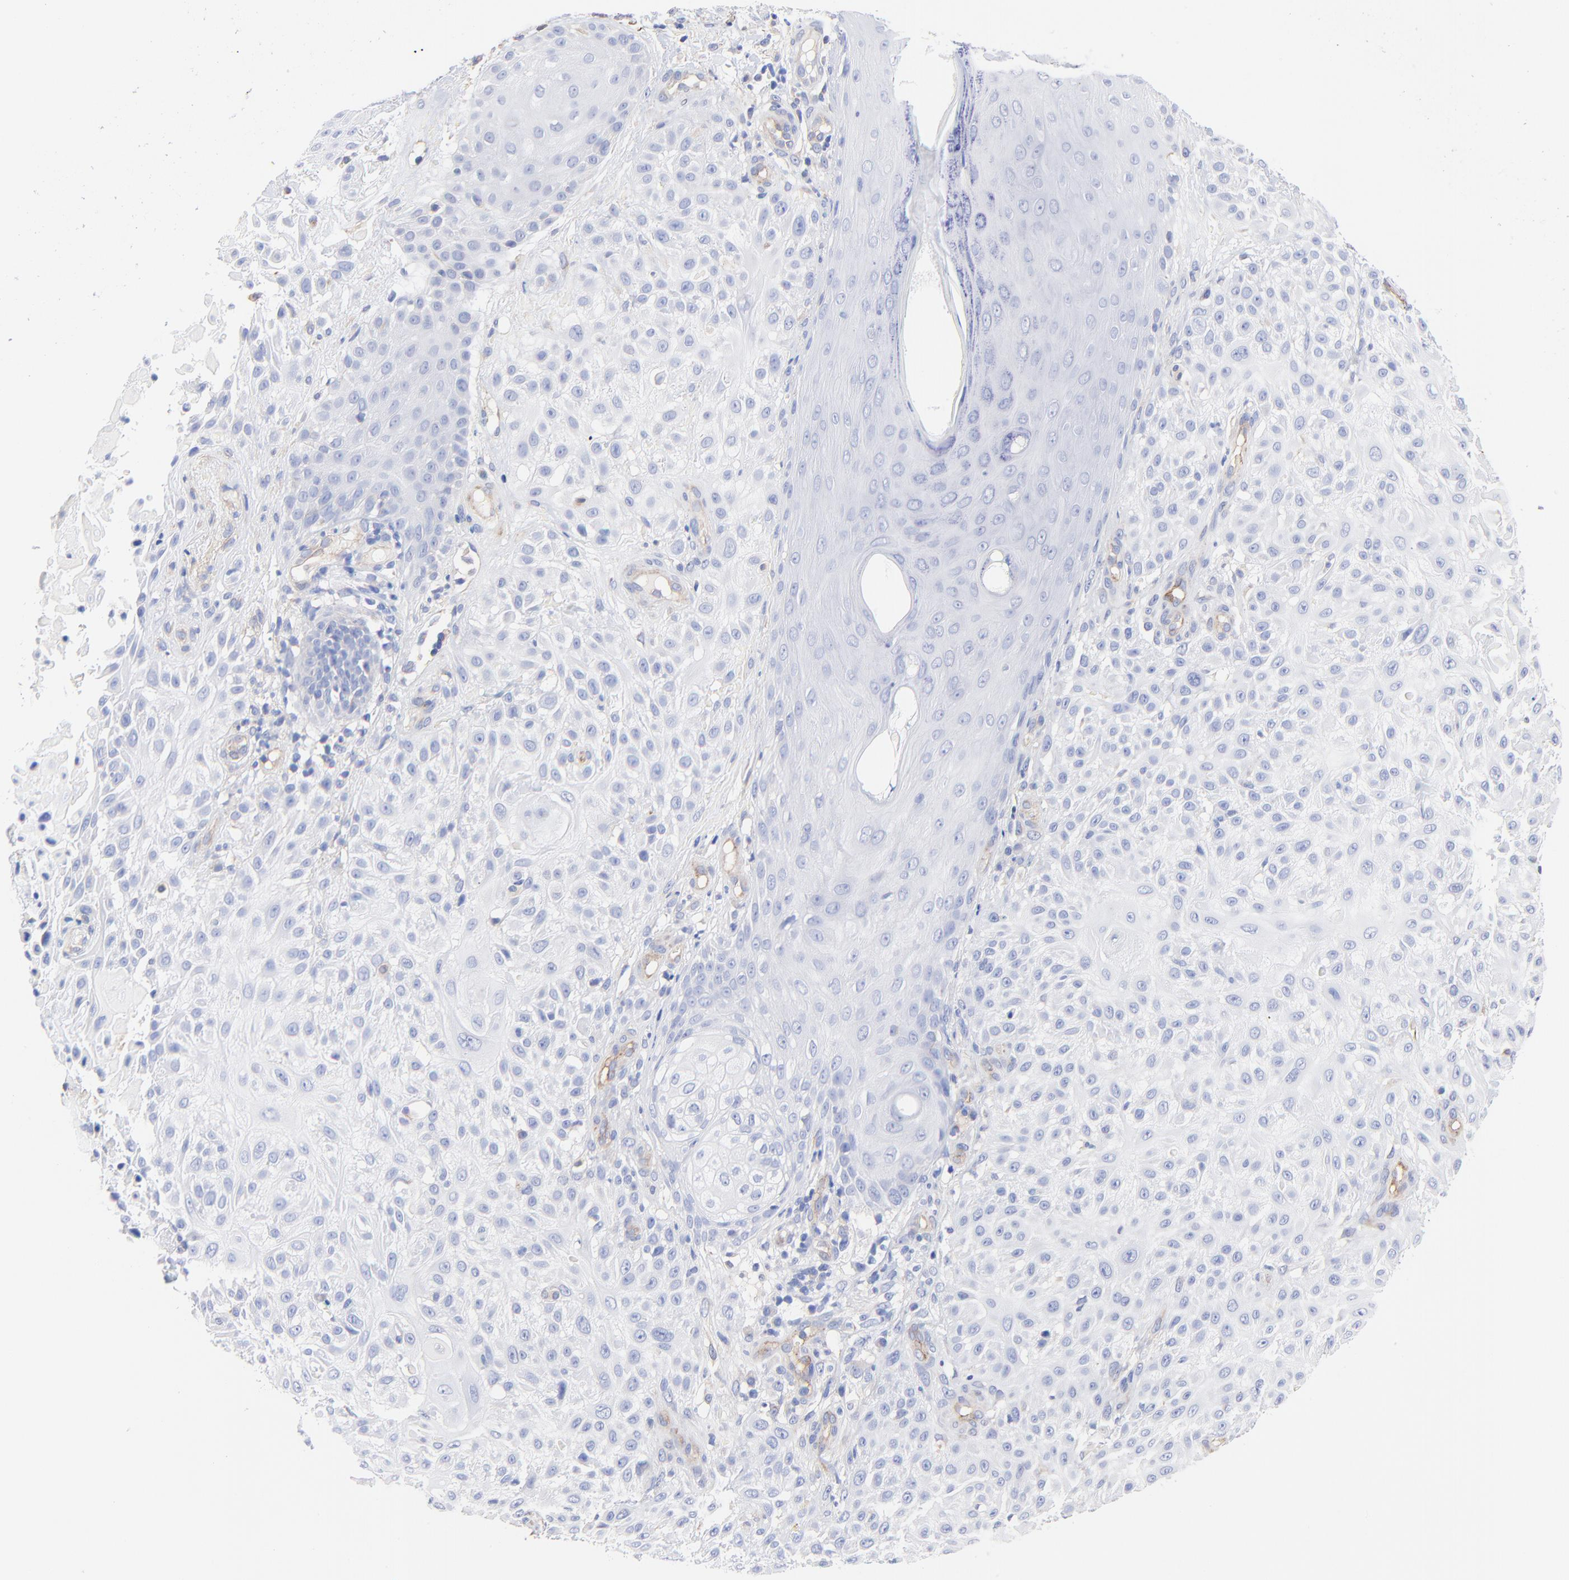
{"staining": {"intensity": "negative", "quantity": "none", "location": "none"}, "tissue": "skin cancer", "cell_type": "Tumor cells", "image_type": "cancer", "snomed": [{"axis": "morphology", "description": "Squamous cell carcinoma, NOS"}, {"axis": "topography", "description": "Skin"}], "caption": "Immunohistochemical staining of human skin squamous cell carcinoma exhibits no significant staining in tumor cells. Nuclei are stained in blue.", "gene": "SLC44A2", "patient": {"sex": "female", "age": 42}}